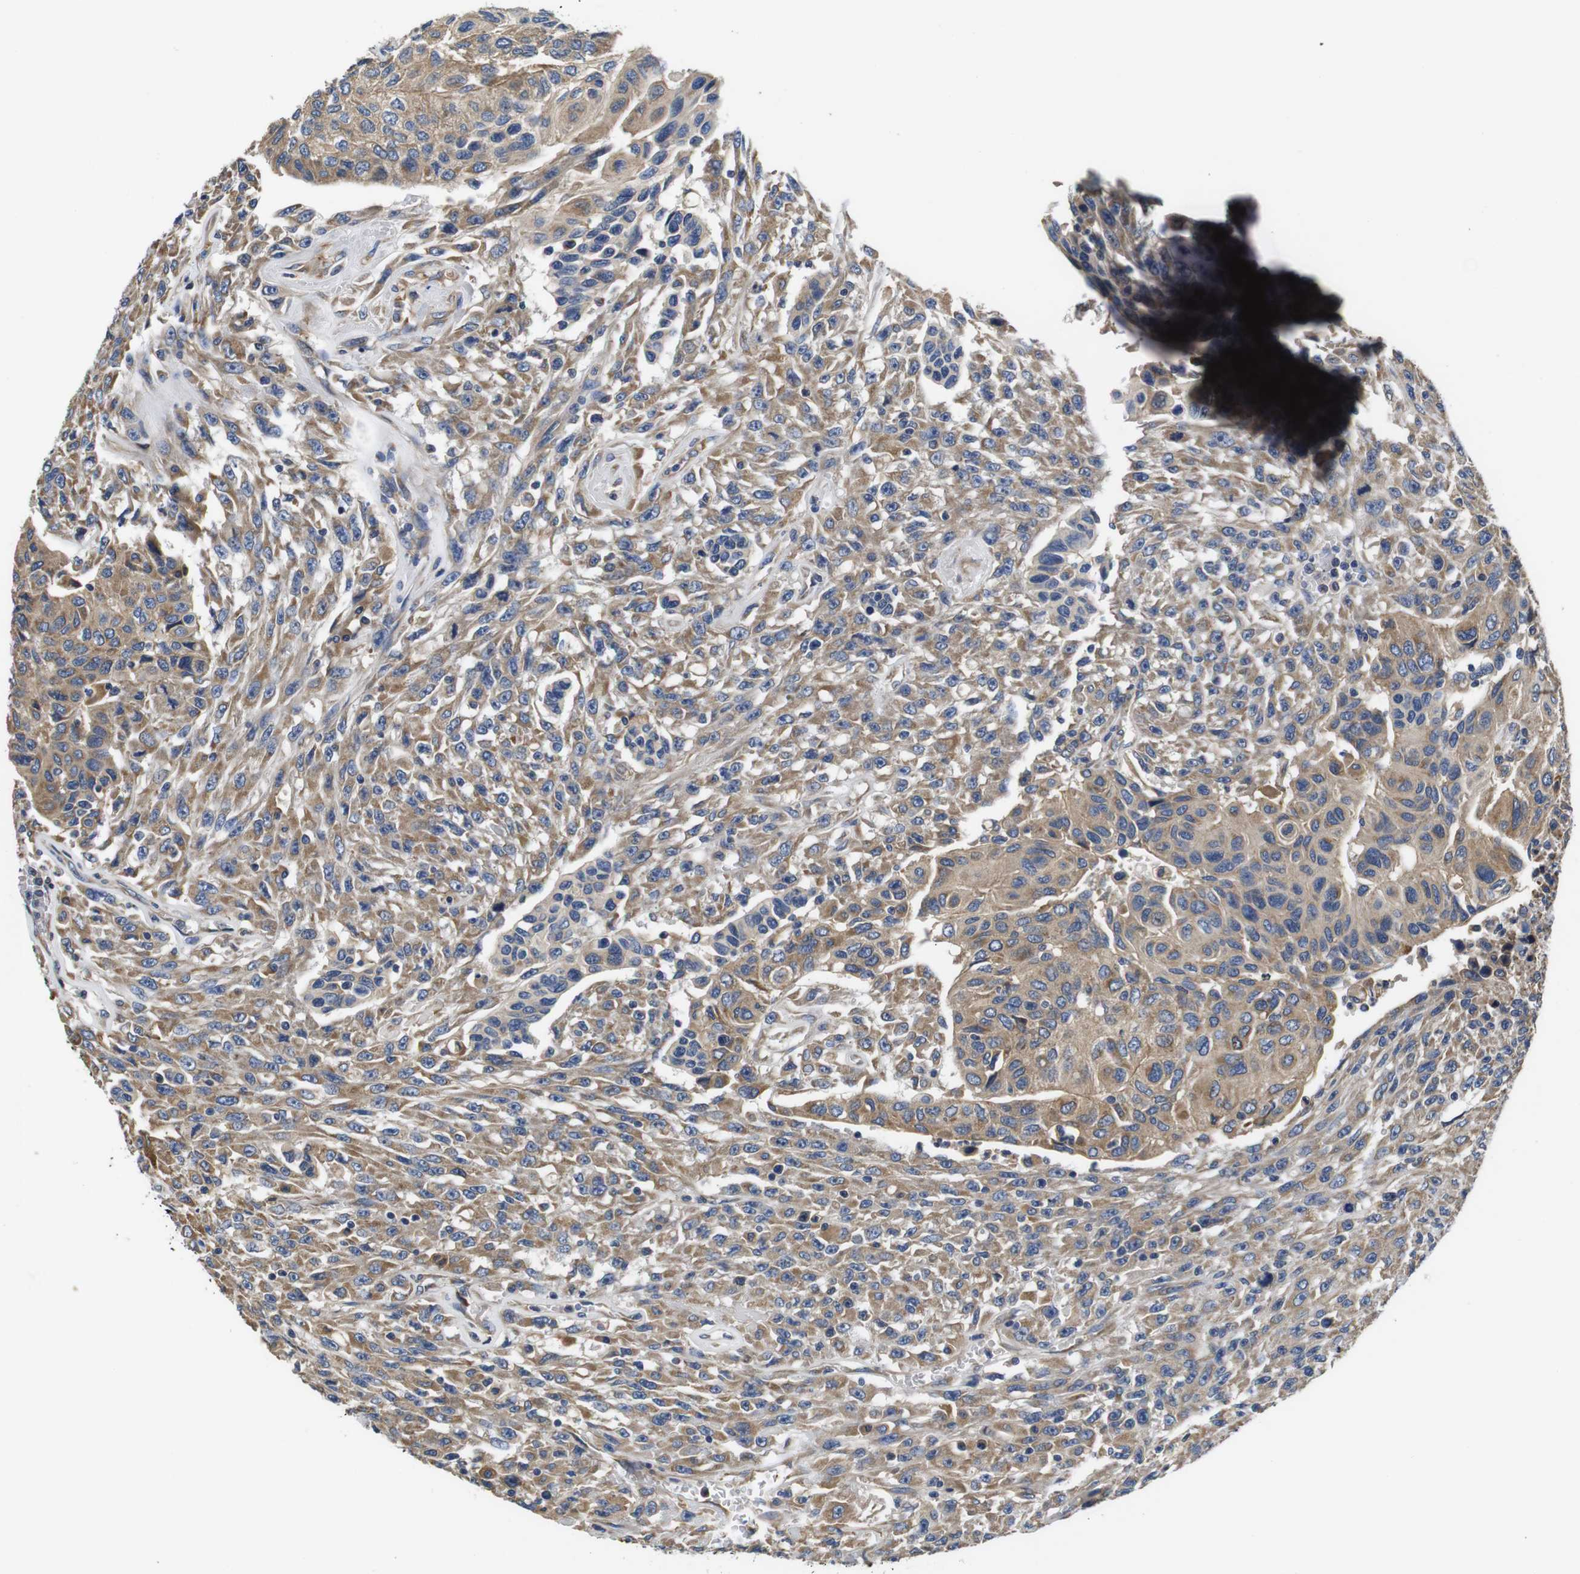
{"staining": {"intensity": "moderate", "quantity": ">75%", "location": "cytoplasmic/membranous"}, "tissue": "urothelial cancer", "cell_type": "Tumor cells", "image_type": "cancer", "snomed": [{"axis": "morphology", "description": "Urothelial carcinoma, High grade"}, {"axis": "topography", "description": "Urinary bladder"}], "caption": "Urothelial cancer tissue demonstrates moderate cytoplasmic/membranous positivity in approximately >75% of tumor cells, visualized by immunohistochemistry.", "gene": "MARCHF7", "patient": {"sex": "male", "age": 66}}